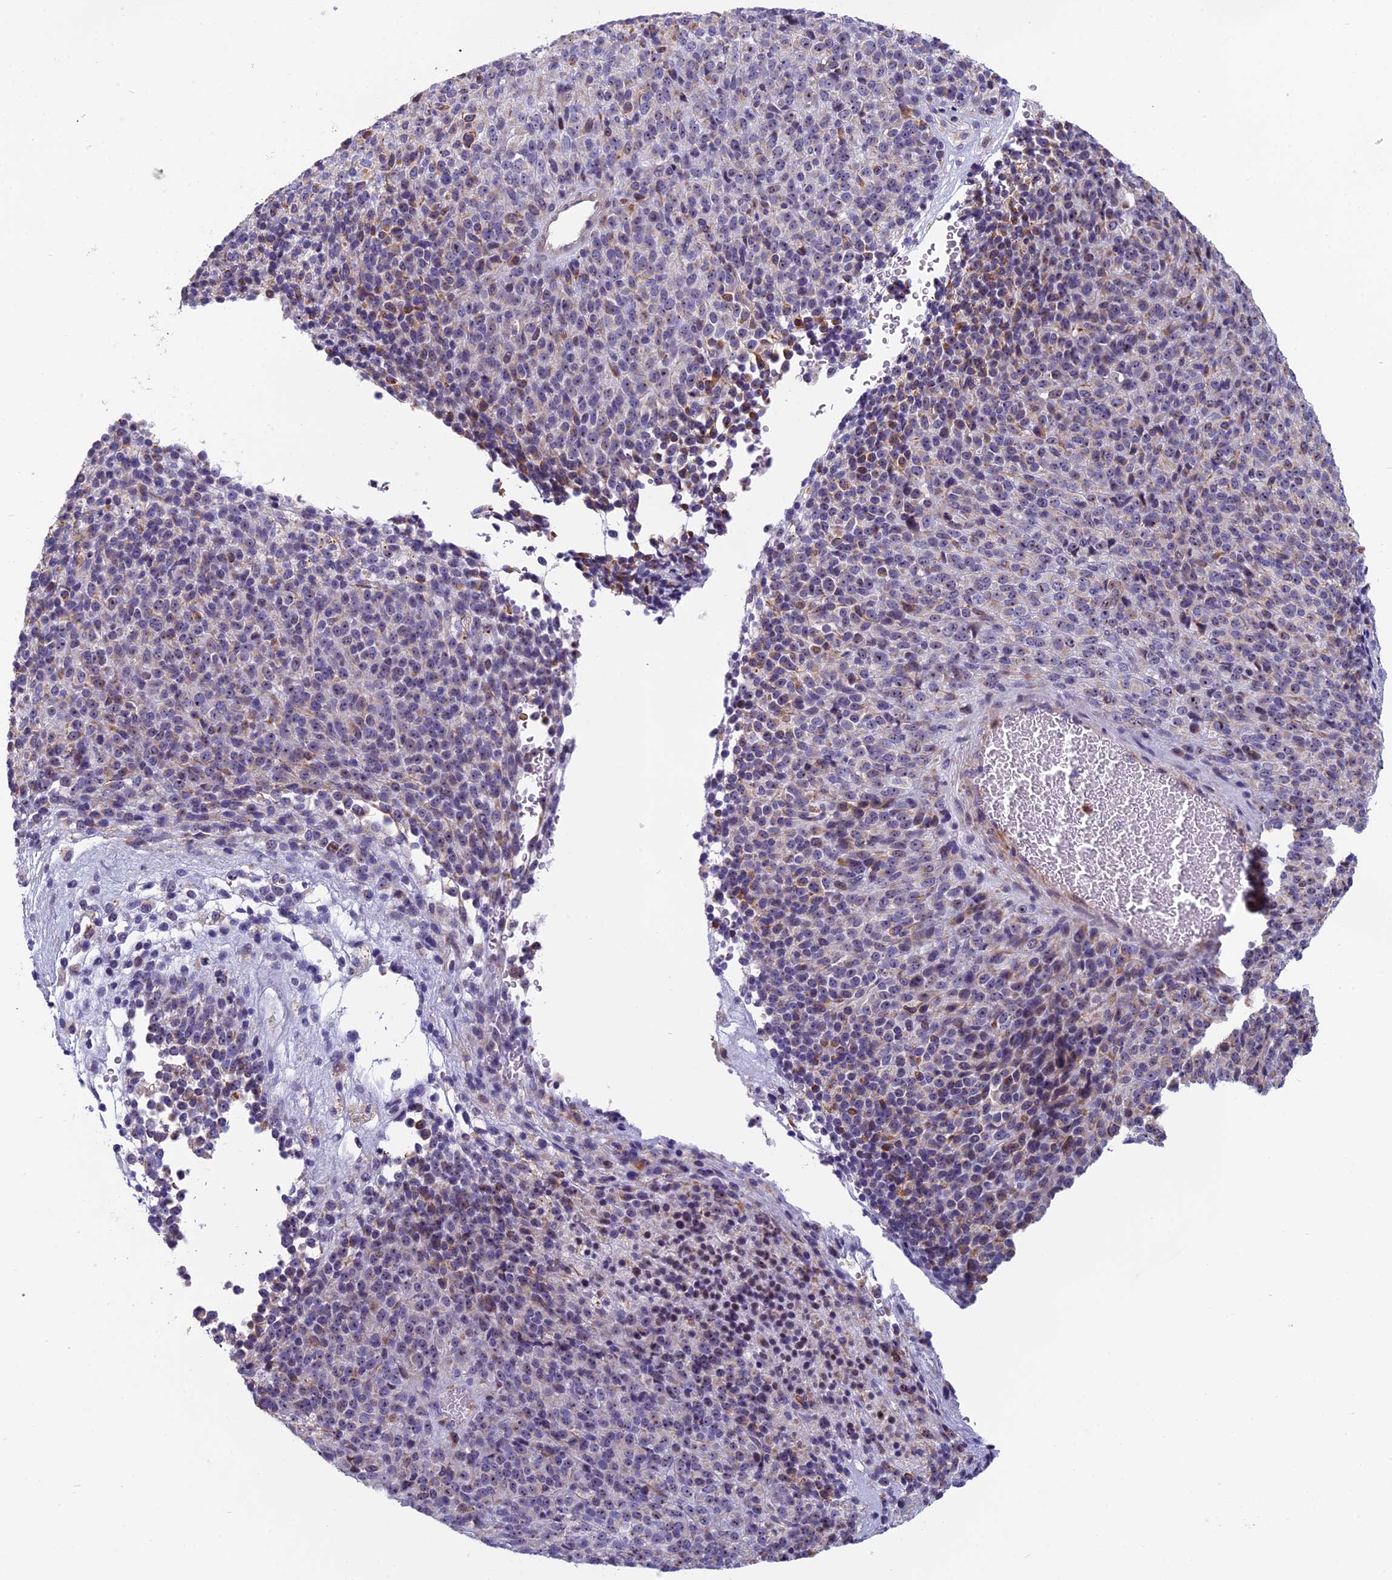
{"staining": {"intensity": "weak", "quantity": "<25%", "location": "cytoplasmic/membranous,nuclear"}, "tissue": "melanoma", "cell_type": "Tumor cells", "image_type": "cancer", "snomed": [{"axis": "morphology", "description": "Malignant melanoma, Metastatic site"}, {"axis": "topography", "description": "Brain"}], "caption": "There is no significant positivity in tumor cells of malignant melanoma (metastatic site).", "gene": "NOC2L", "patient": {"sex": "female", "age": 56}}